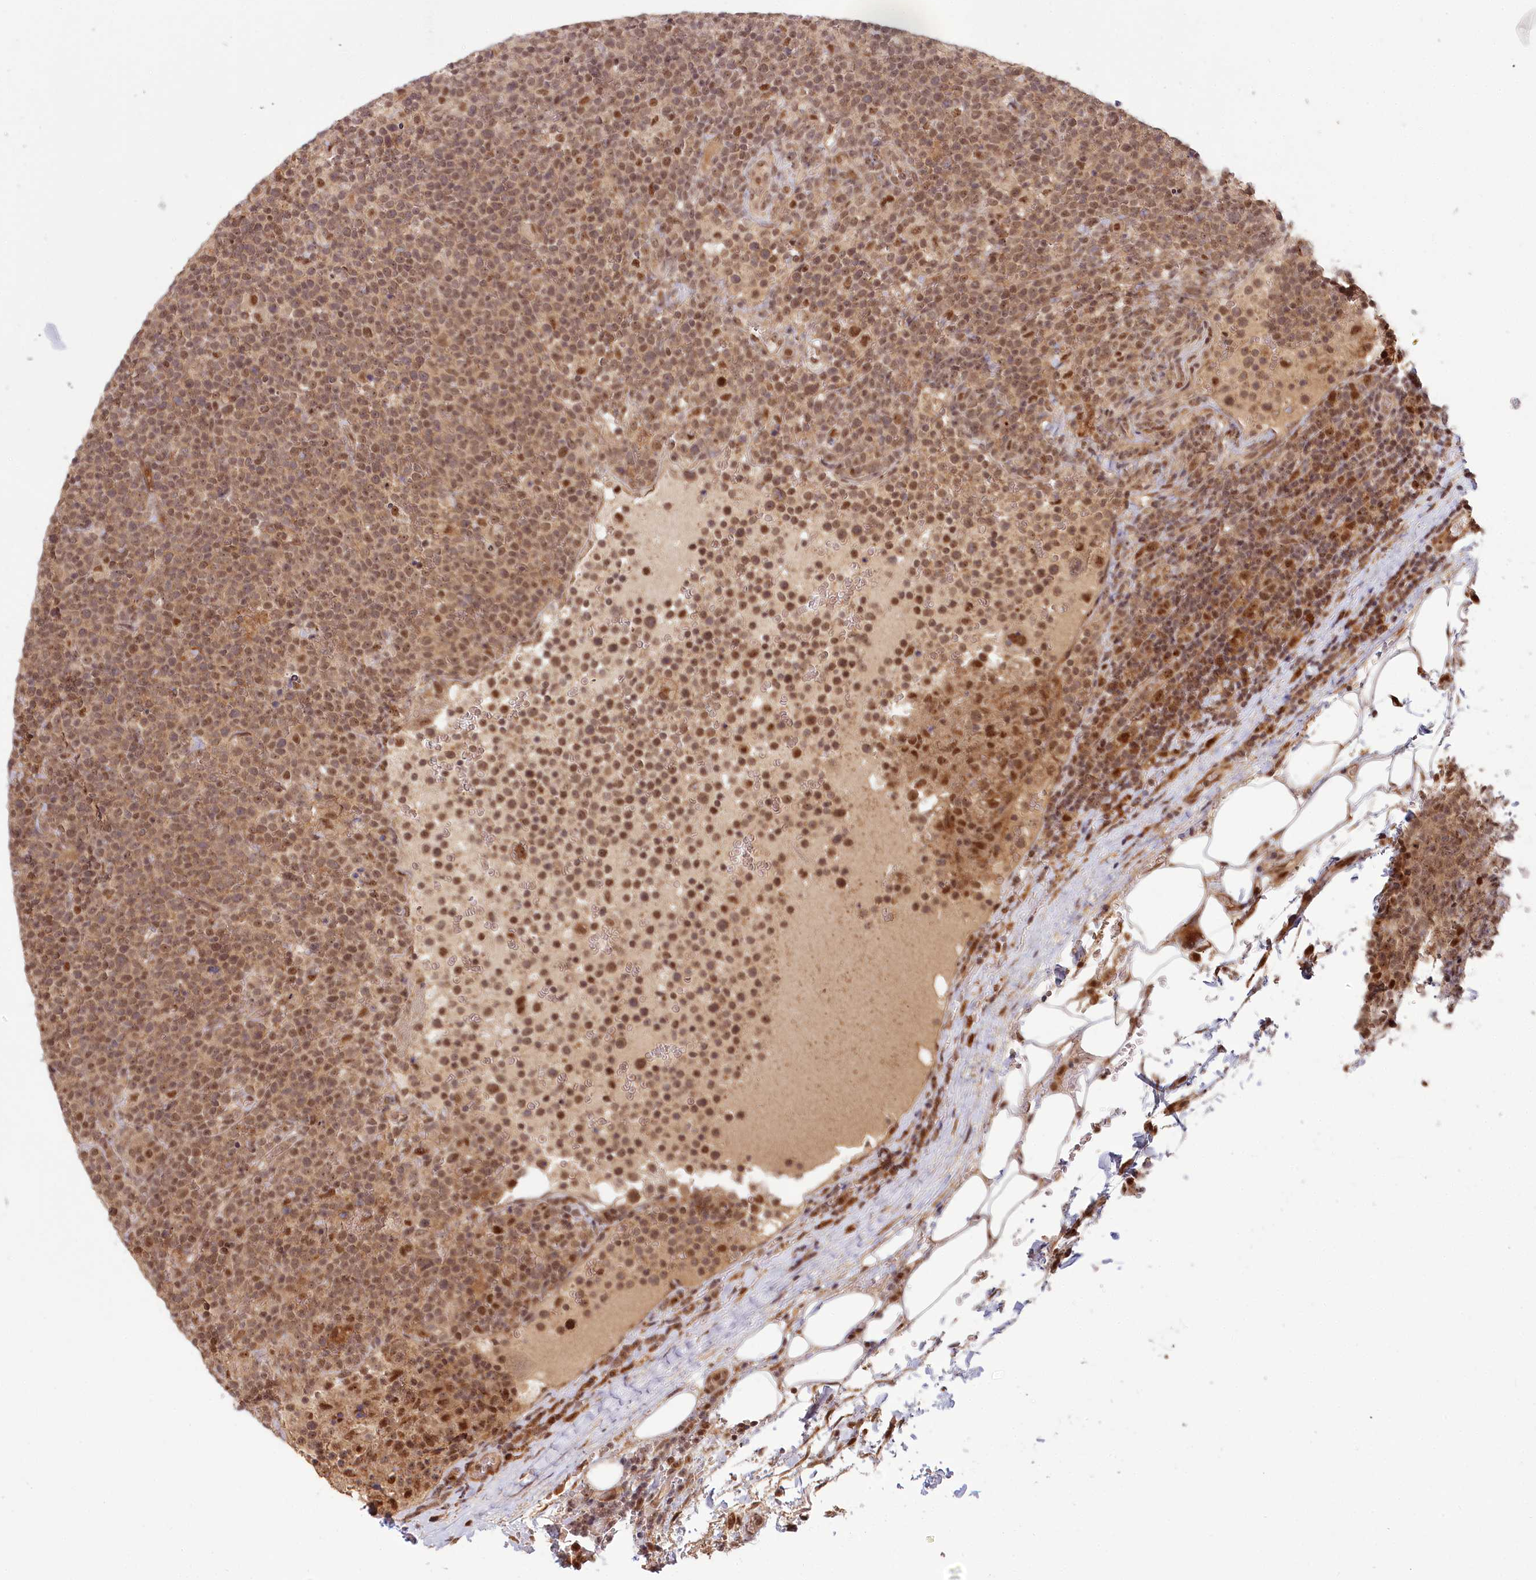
{"staining": {"intensity": "moderate", "quantity": ">75%", "location": "nuclear"}, "tissue": "lymphoma", "cell_type": "Tumor cells", "image_type": "cancer", "snomed": [{"axis": "morphology", "description": "Malignant lymphoma, non-Hodgkin's type, High grade"}, {"axis": "topography", "description": "Lymph node"}], "caption": "Immunohistochemistry (IHC) image of neoplastic tissue: human high-grade malignant lymphoma, non-Hodgkin's type stained using immunohistochemistry (IHC) reveals medium levels of moderate protein expression localized specifically in the nuclear of tumor cells, appearing as a nuclear brown color.", "gene": "WAPL", "patient": {"sex": "male", "age": 61}}